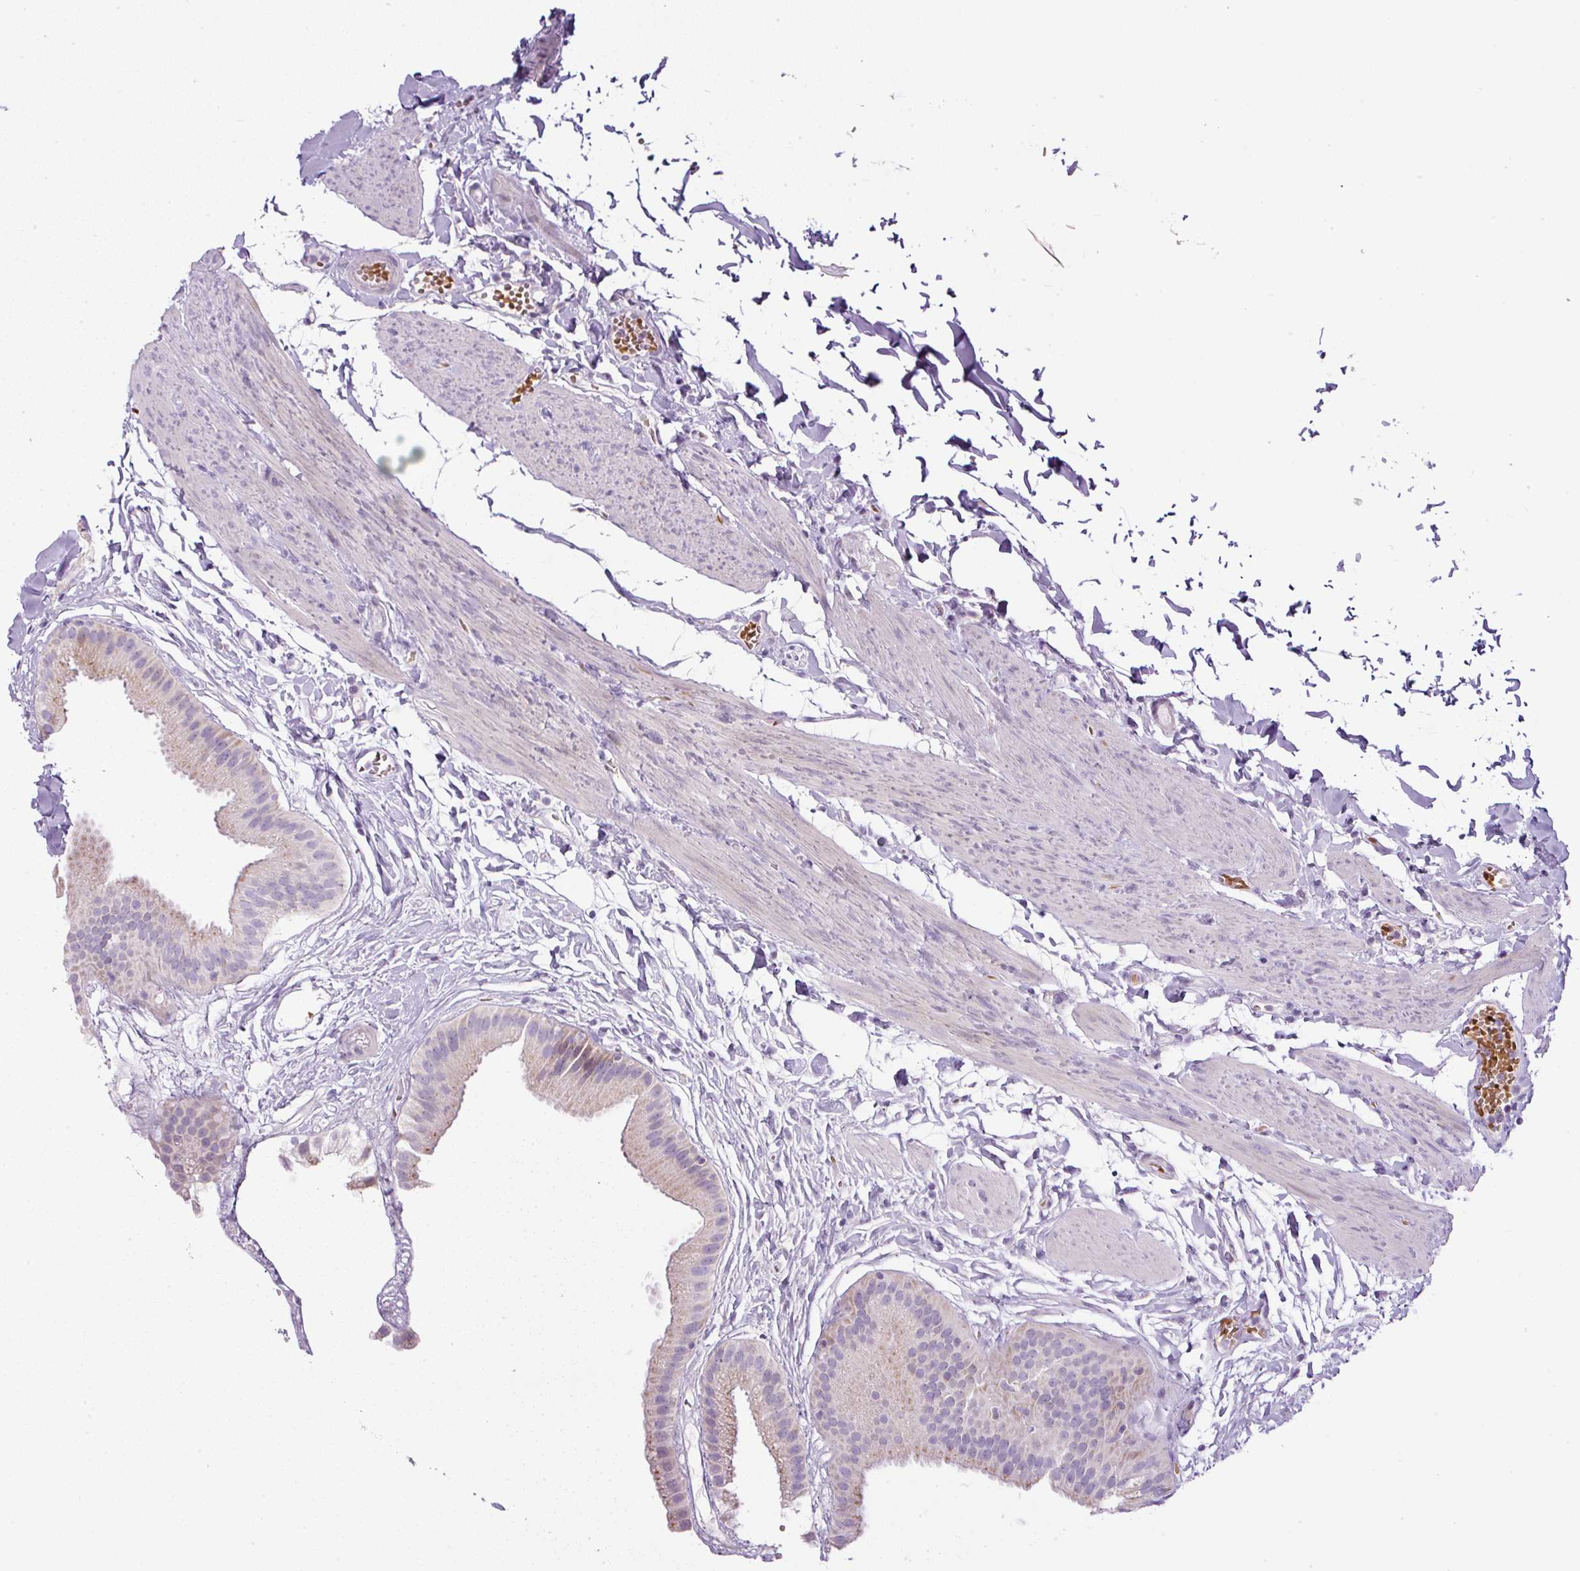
{"staining": {"intensity": "weak", "quantity": "<25%", "location": "cytoplasmic/membranous"}, "tissue": "gallbladder", "cell_type": "Glandular cells", "image_type": "normal", "snomed": [{"axis": "morphology", "description": "Normal tissue, NOS"}, {"axis": "topography", "description": "Gallbladder"}], "caption": "An immunohistochemistry photomicrograph of benign gallbladder is shown. There is no staining in glandular cells of gallbladder. (Brightfield microscopy of DAB immunohistochemistry at high magnification).", "gene": "FGFBP3", "patient": {"sex": "female", "age": 63}}